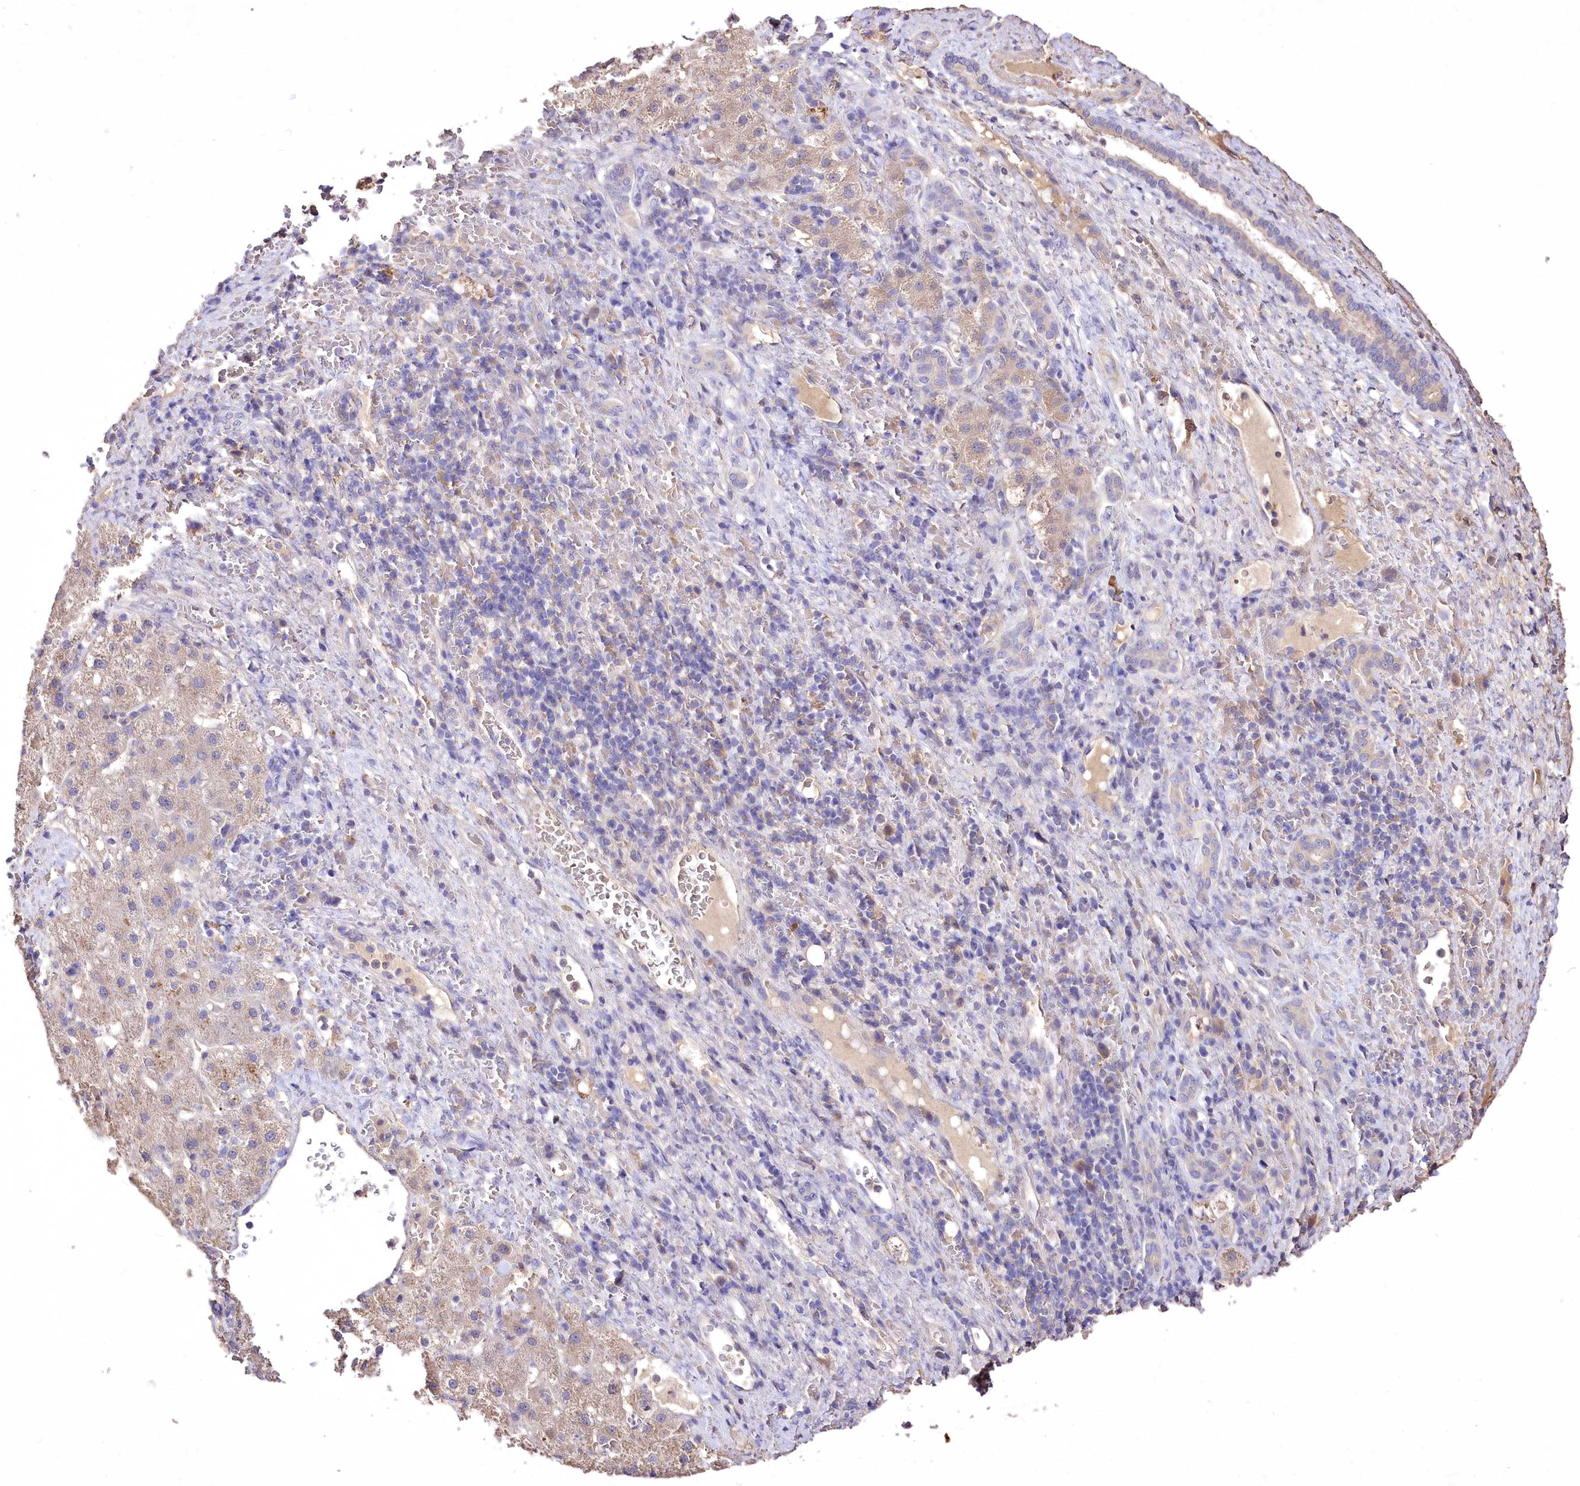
{"staining": {"intensity": "weak", "quantity": ">75%", "location": "cytoplasmic/membranous"}, "tissue": "liver cancer", "cell_type": "Tumor cells", "image_type": "cancer", "snomed": [{"axis": "morphology", "description": "Carcinoma, Hepatocellular, NOS"}, {"axis": "topography", "description": "Liver"}], "caption": "Liver cancer (hepatocellular carcinoma) was stained to show a protein in brown. There is low levels of weak cytoplasmic/membranous expression in approximately >75% of tumor cells.", "gene": "PCYOX1L", "patient": {"sex": "male", "age": 57}}